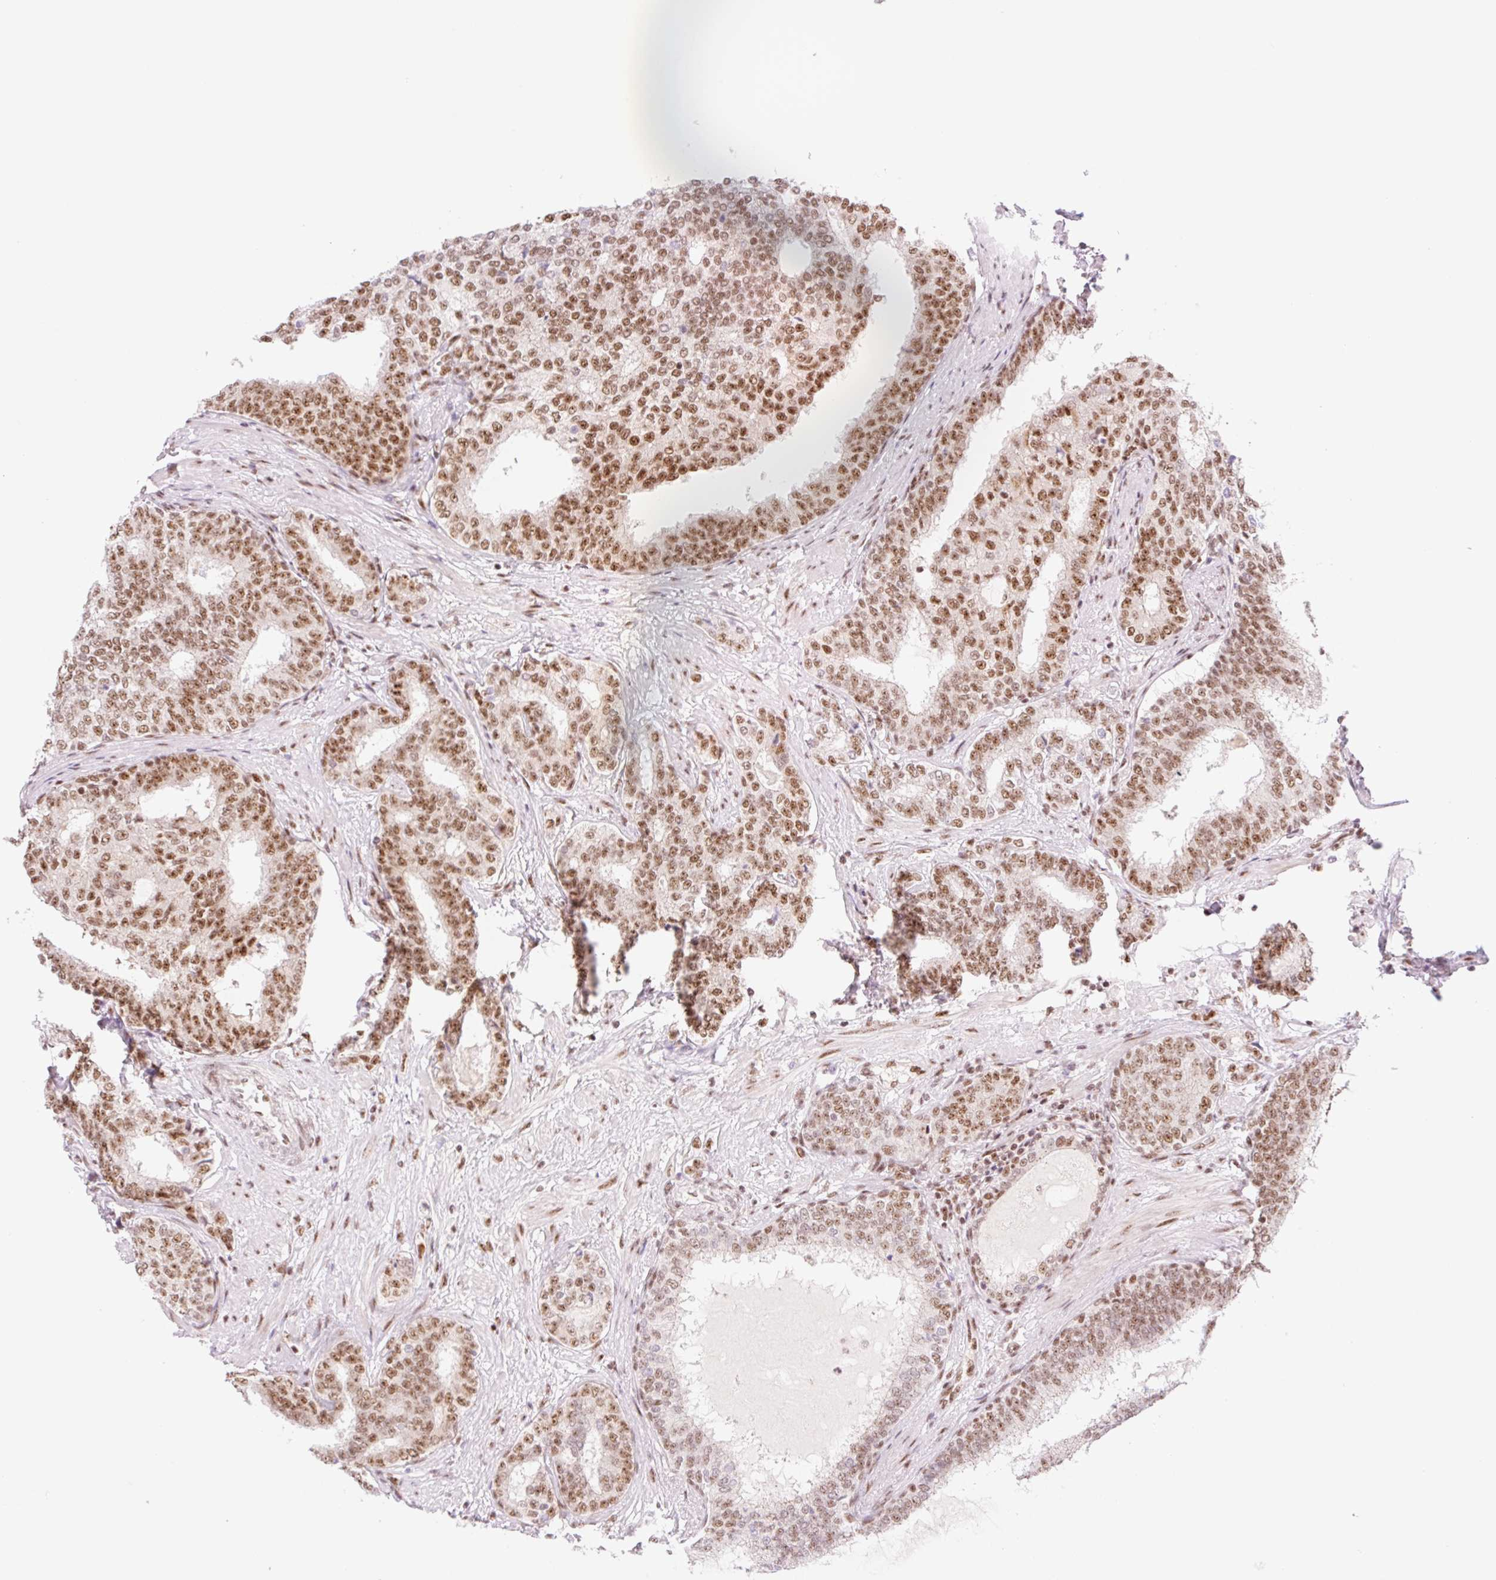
{"staining": {"intensity": "moderate", "quantity": ">75%", "location": "nuclear"}, "tissue": "prostate cancer", "cell_type": "Tumor cells", "image_type": "cancer", "snomed": [{"axis": "morphology", "description": "Adenocarcinoma, High grade"}, {"axis": "topography", "description": "Prostate"}], "caption": "Protein staining of adenocarcinoma (high-grade) (prostate) tissue reveals moderate nuclear staining in about >75% of tumor cells.", "gene": "PRDM11", "patient": {"sex": "male", "age": 72}}